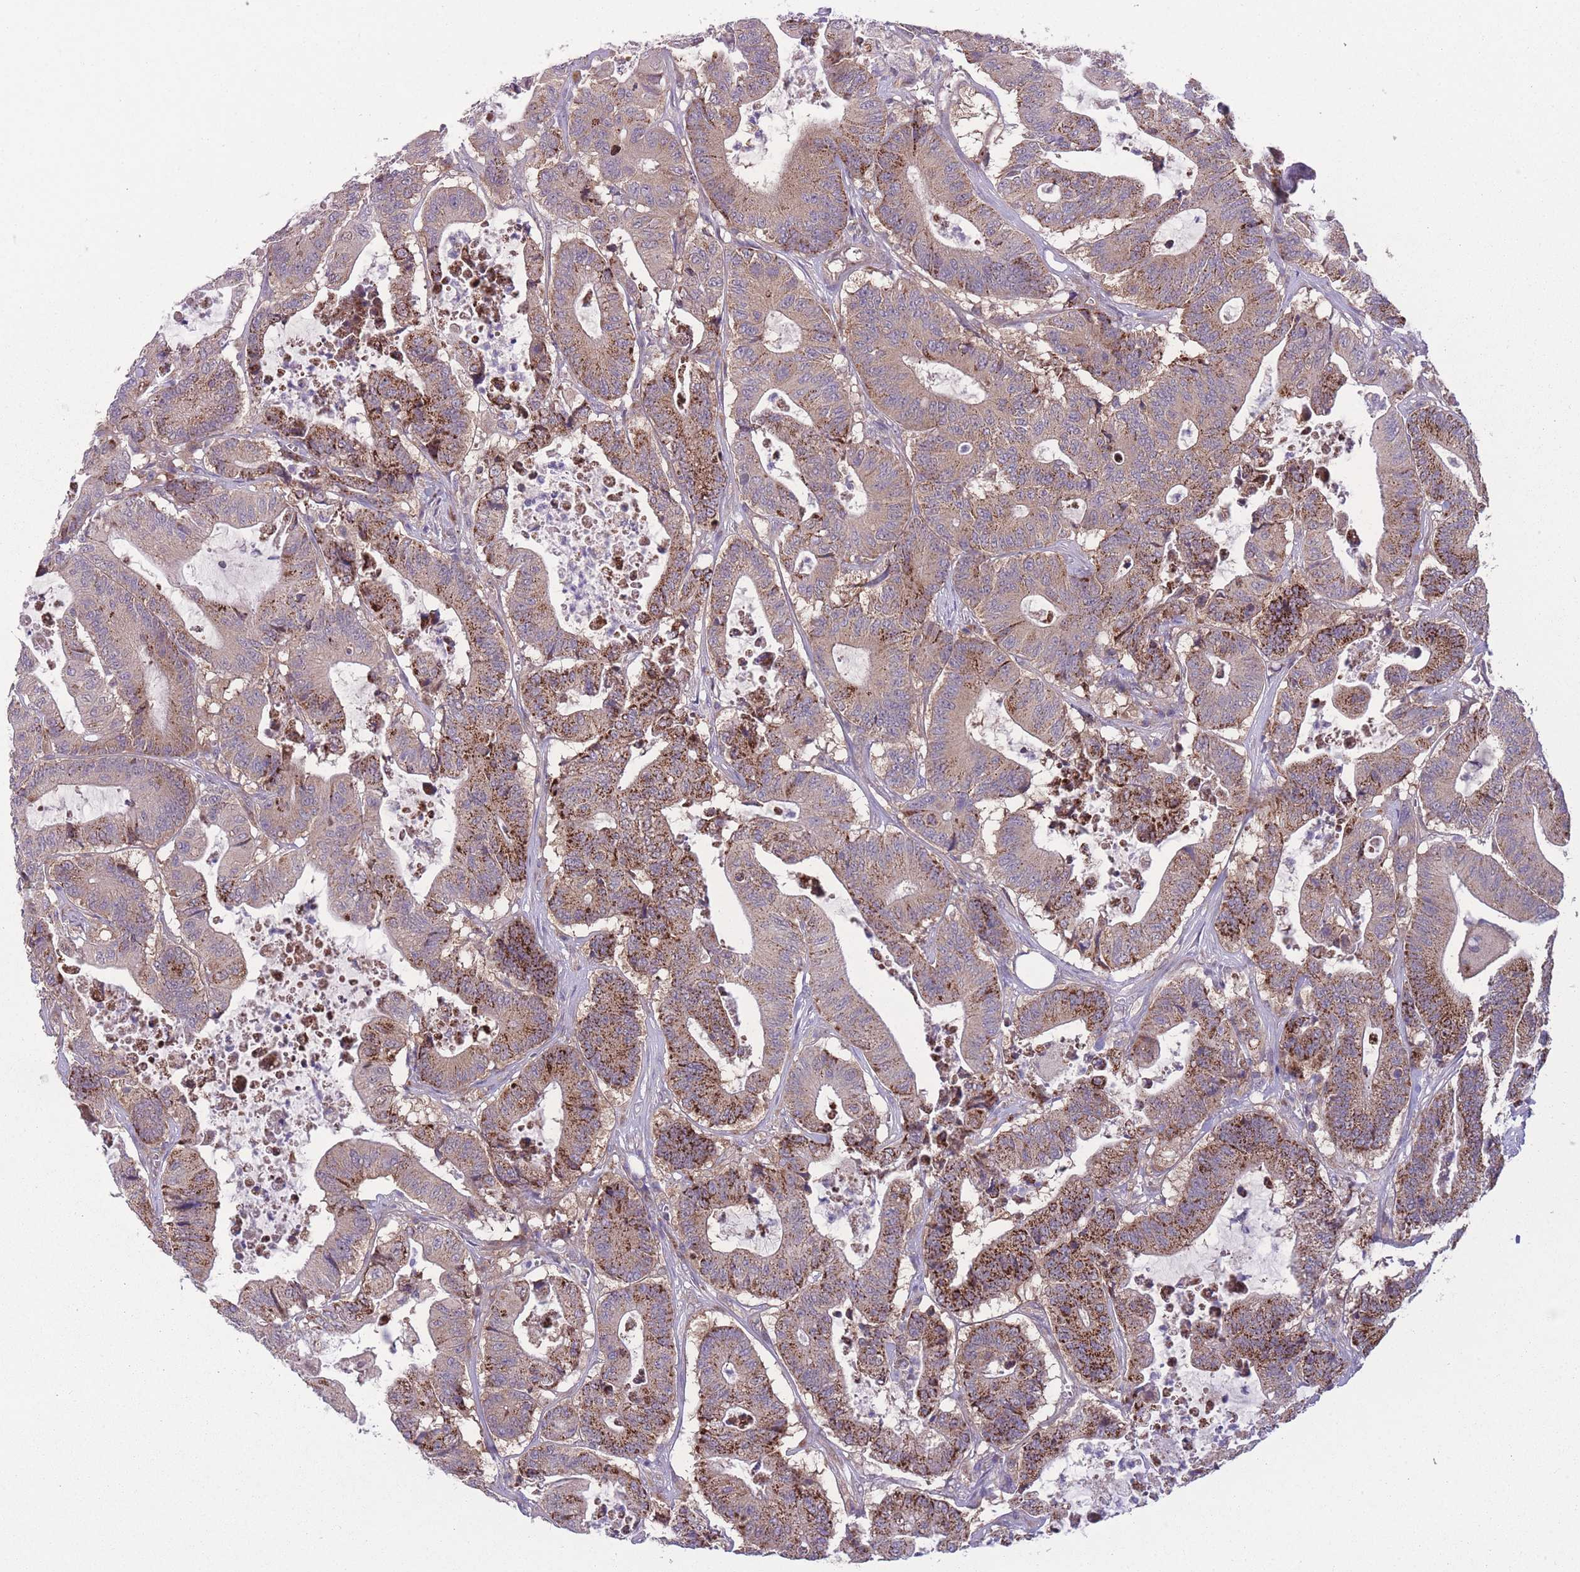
{"staining": {"intensity": "moderate", "quantity": ">75%", "location": "cytoplasmic/membranous"}, "tissue": "colorectal cancer", "cell_type": "Tumor cells", "image_type": "cancer", "snomed": [{"axis": "morphology", "description": "Adenocarcinoma, NOS"}, {"axis": "topography", "description": "Colon"}], "caption": "Immunohistochemistry (IHC) (DAB (3,3'-diaminobenzidine)) staining of colorectal cancer (adenocarcinoma) displays moderate cytoplasmic/membranous protein expression in about >75% of tumor cells.", "gene": "CCT6B", "patient": {"sex": "female", "age": 84}}